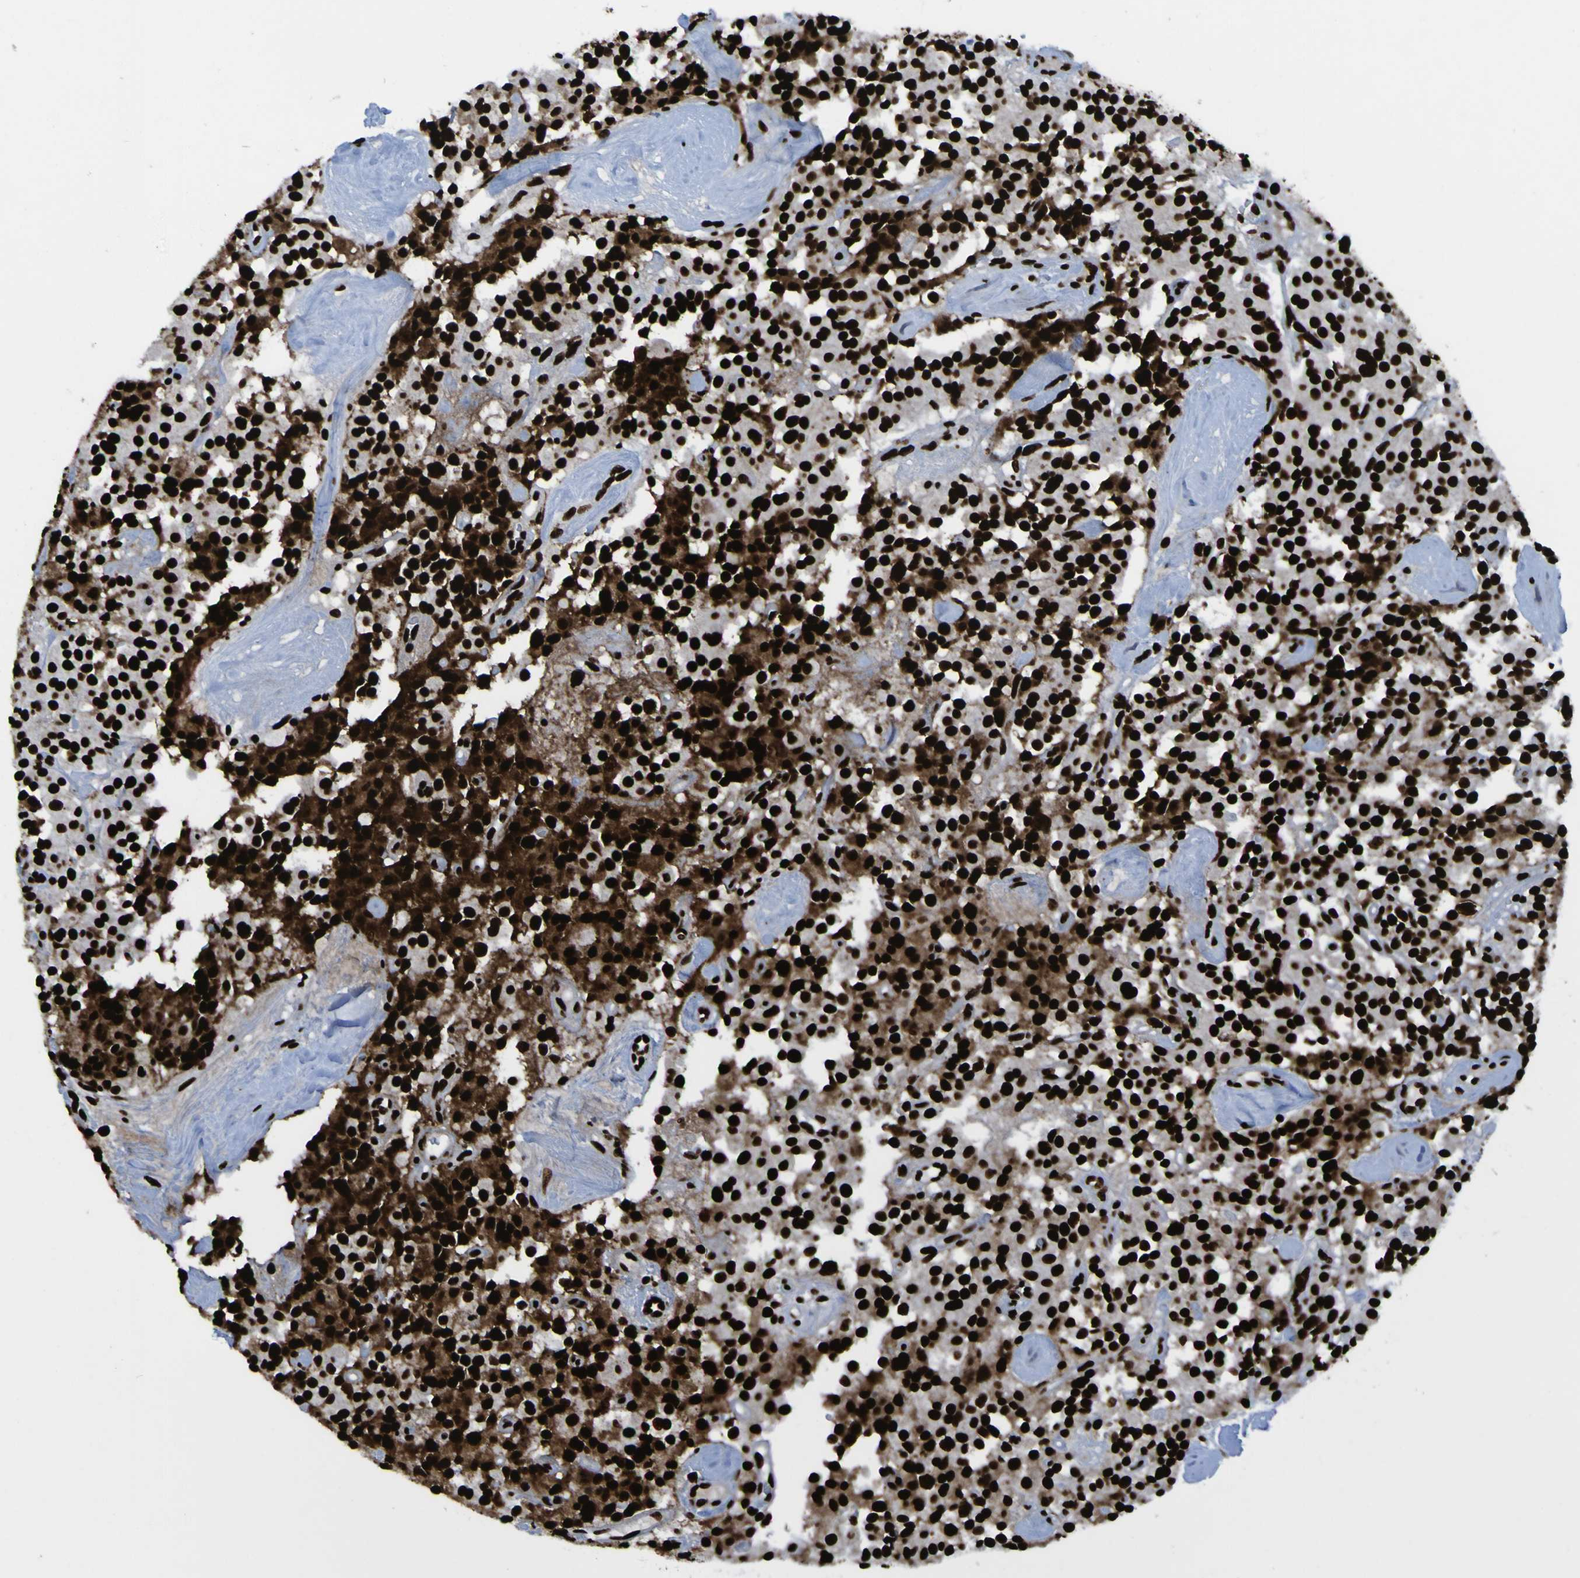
{"staining": {"intensity": "strong", "quantity": ">75%", "location": "nuclear"}, "tissue": "carcinoid", "cell_type": "Tumor cells", "image_type": "cancer", "snomed": [{"axis": "morphology", "description": "Carcinoid, malignant, NOS"}, {"axis": "topography", "description": "Lung"}], "caption": "The immunohistochemical stain labels strong nuclear positivity in tumor cells of carcinoid (malignant) tissue.", "gene": "NPM1", "patient": {"sex": "male", "age": 30}}